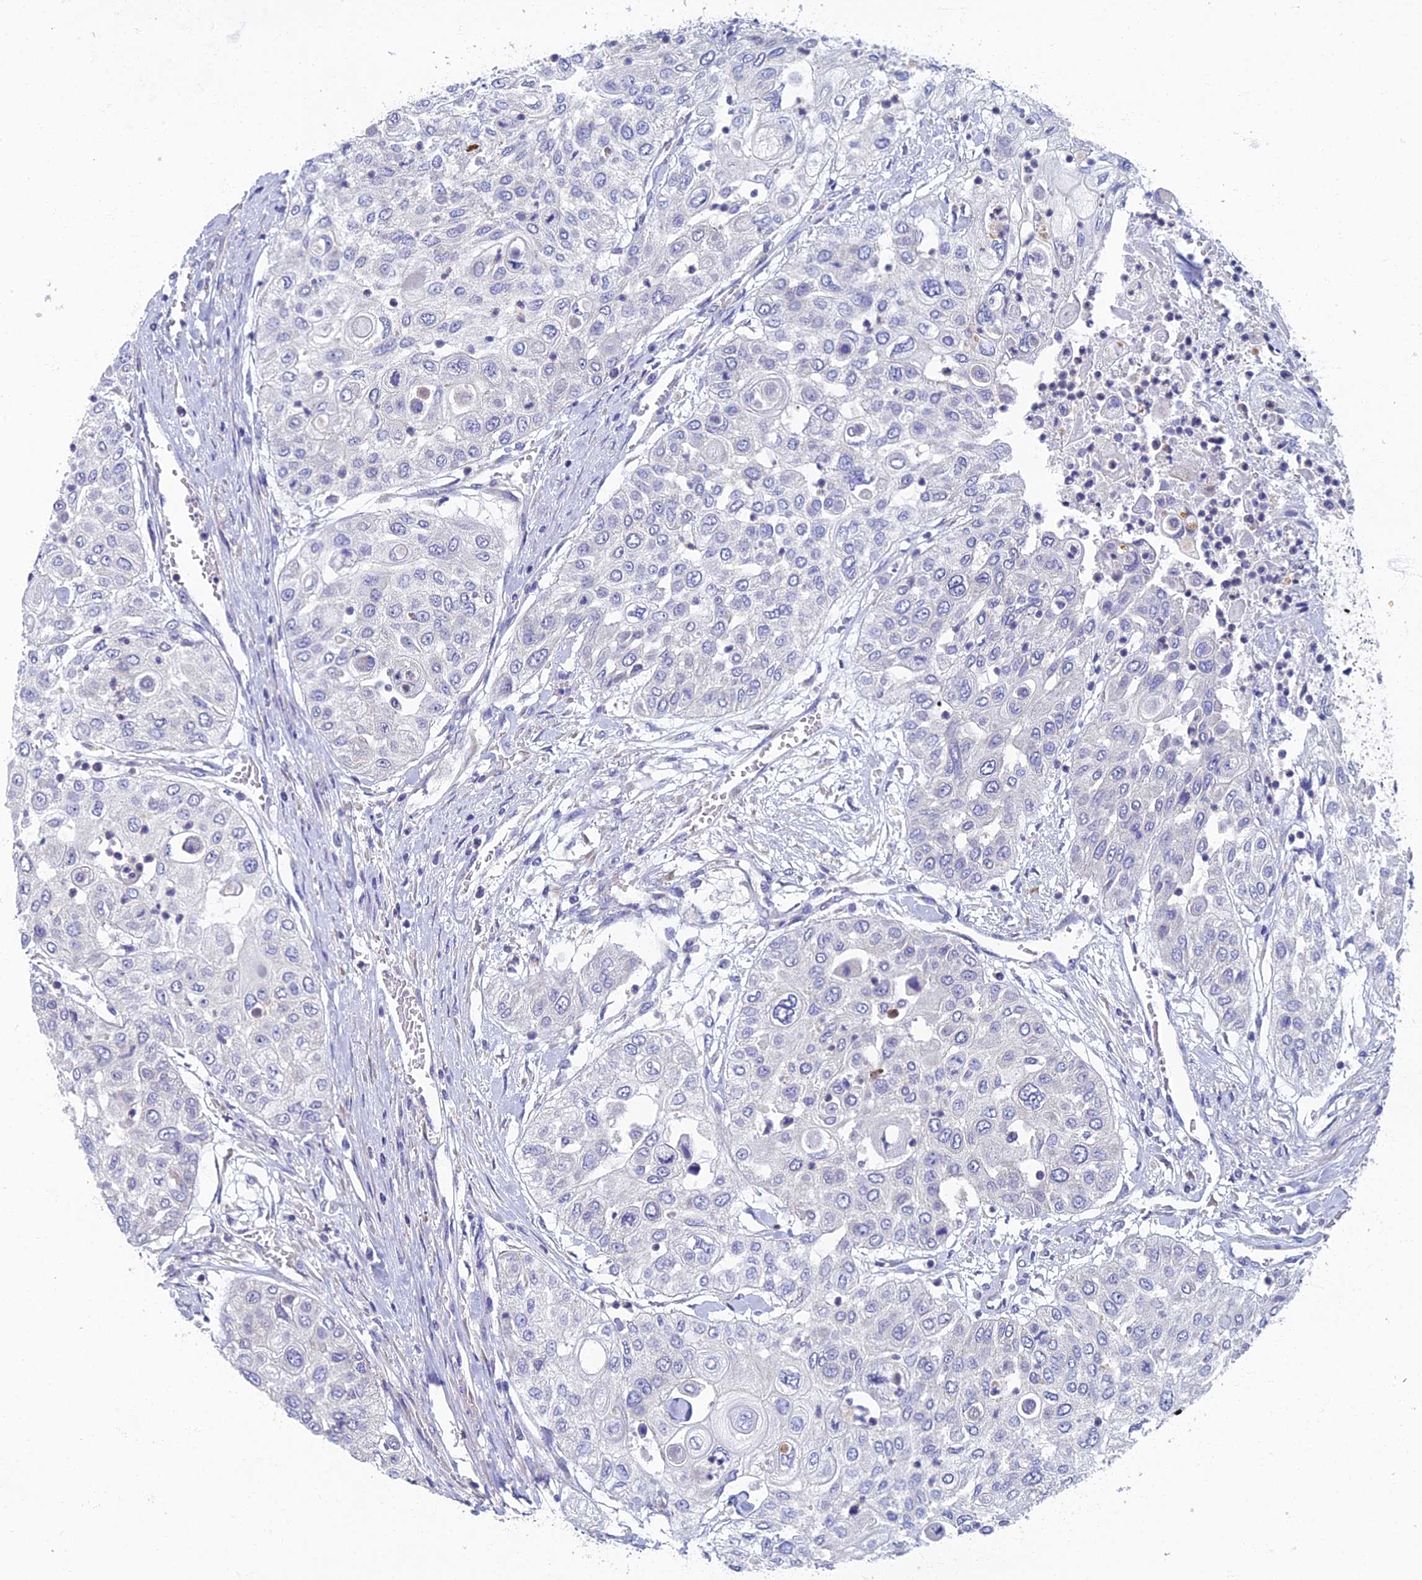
{"staining": {"intensity": "negative", "quantity": "none", "location": "none"}, "tissue": "urothelial cancer", "cell_type": "Tumor cells", "image_type": "cancer", "snomed": [{"axis": "morphology", "description": "Urothelial carcinoma, High grade"}, {"axis": "topography", "description": "Urinary bladder"}], "caption": "DAB (3,3'-diaminobenzidine) immunohistochemical staining of urothelial cancer shows no significant positivity in tumor cells.", "gene": "SPIN4", "patient": {"sex": "female", "age": 79}}